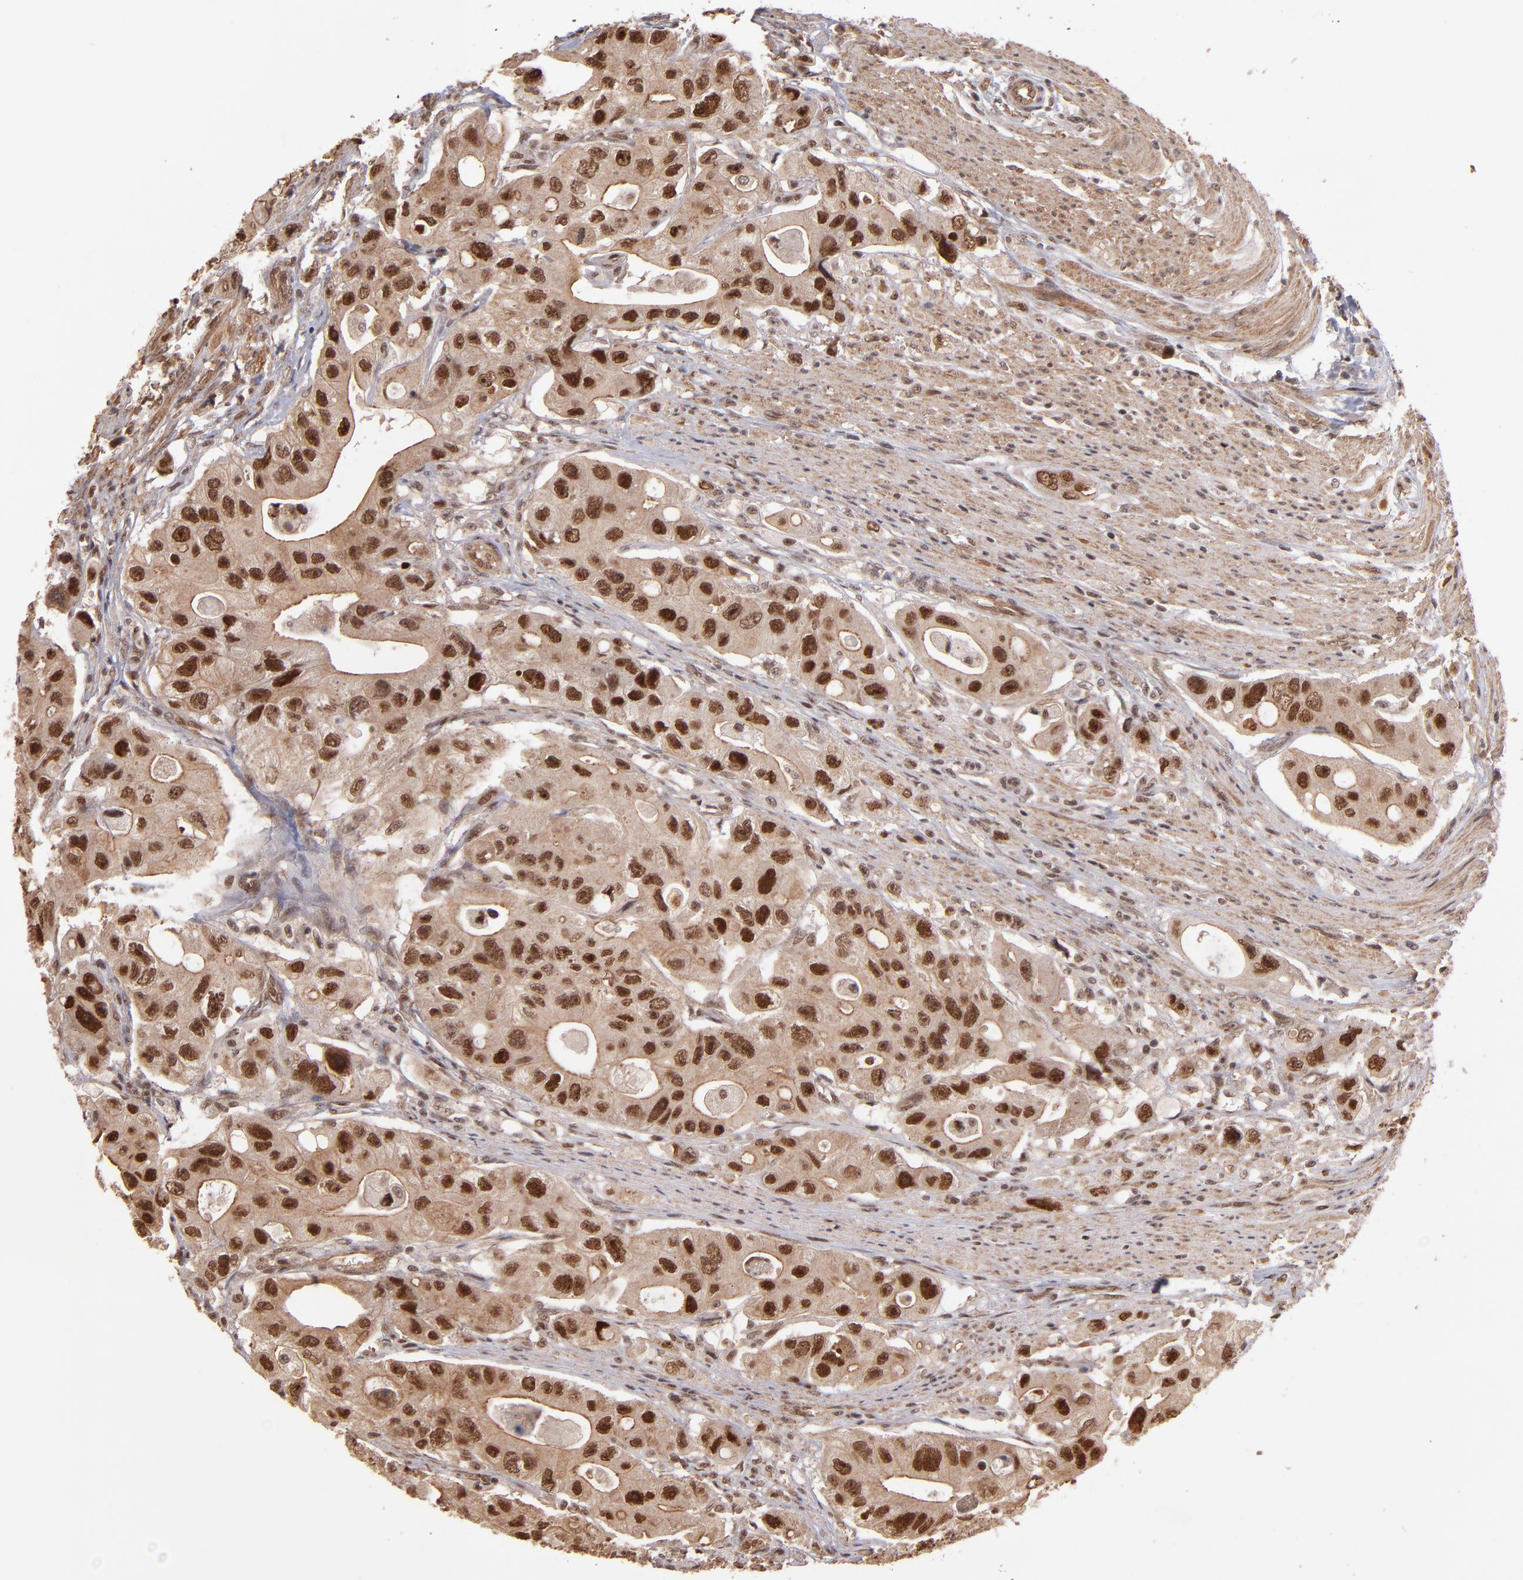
{"staining": {"intensity": "moderate", "quantity": ">75%", "location": "cytoplasmic/membranous,nuclear"}, "tissue": "colorectal cancer", "cell_type": "Tumor cells", "image_type": "cancer", "snomed": [{"axis": "morphology", "description": "Adenocarcinoma, NOS"}, {"axis": "topography", "description": "Colon"}], "caption": "High-power microscopy captured an immunohistochemistry (IHC) histopathology image of colorectal adenocarcinoma, revealing moderate cytoplasmic/membranous and nuclear positivity in approximately >75% of tumor cells.", "gene": "TERF2", "patient": {"sex": "female", "age": 46}}